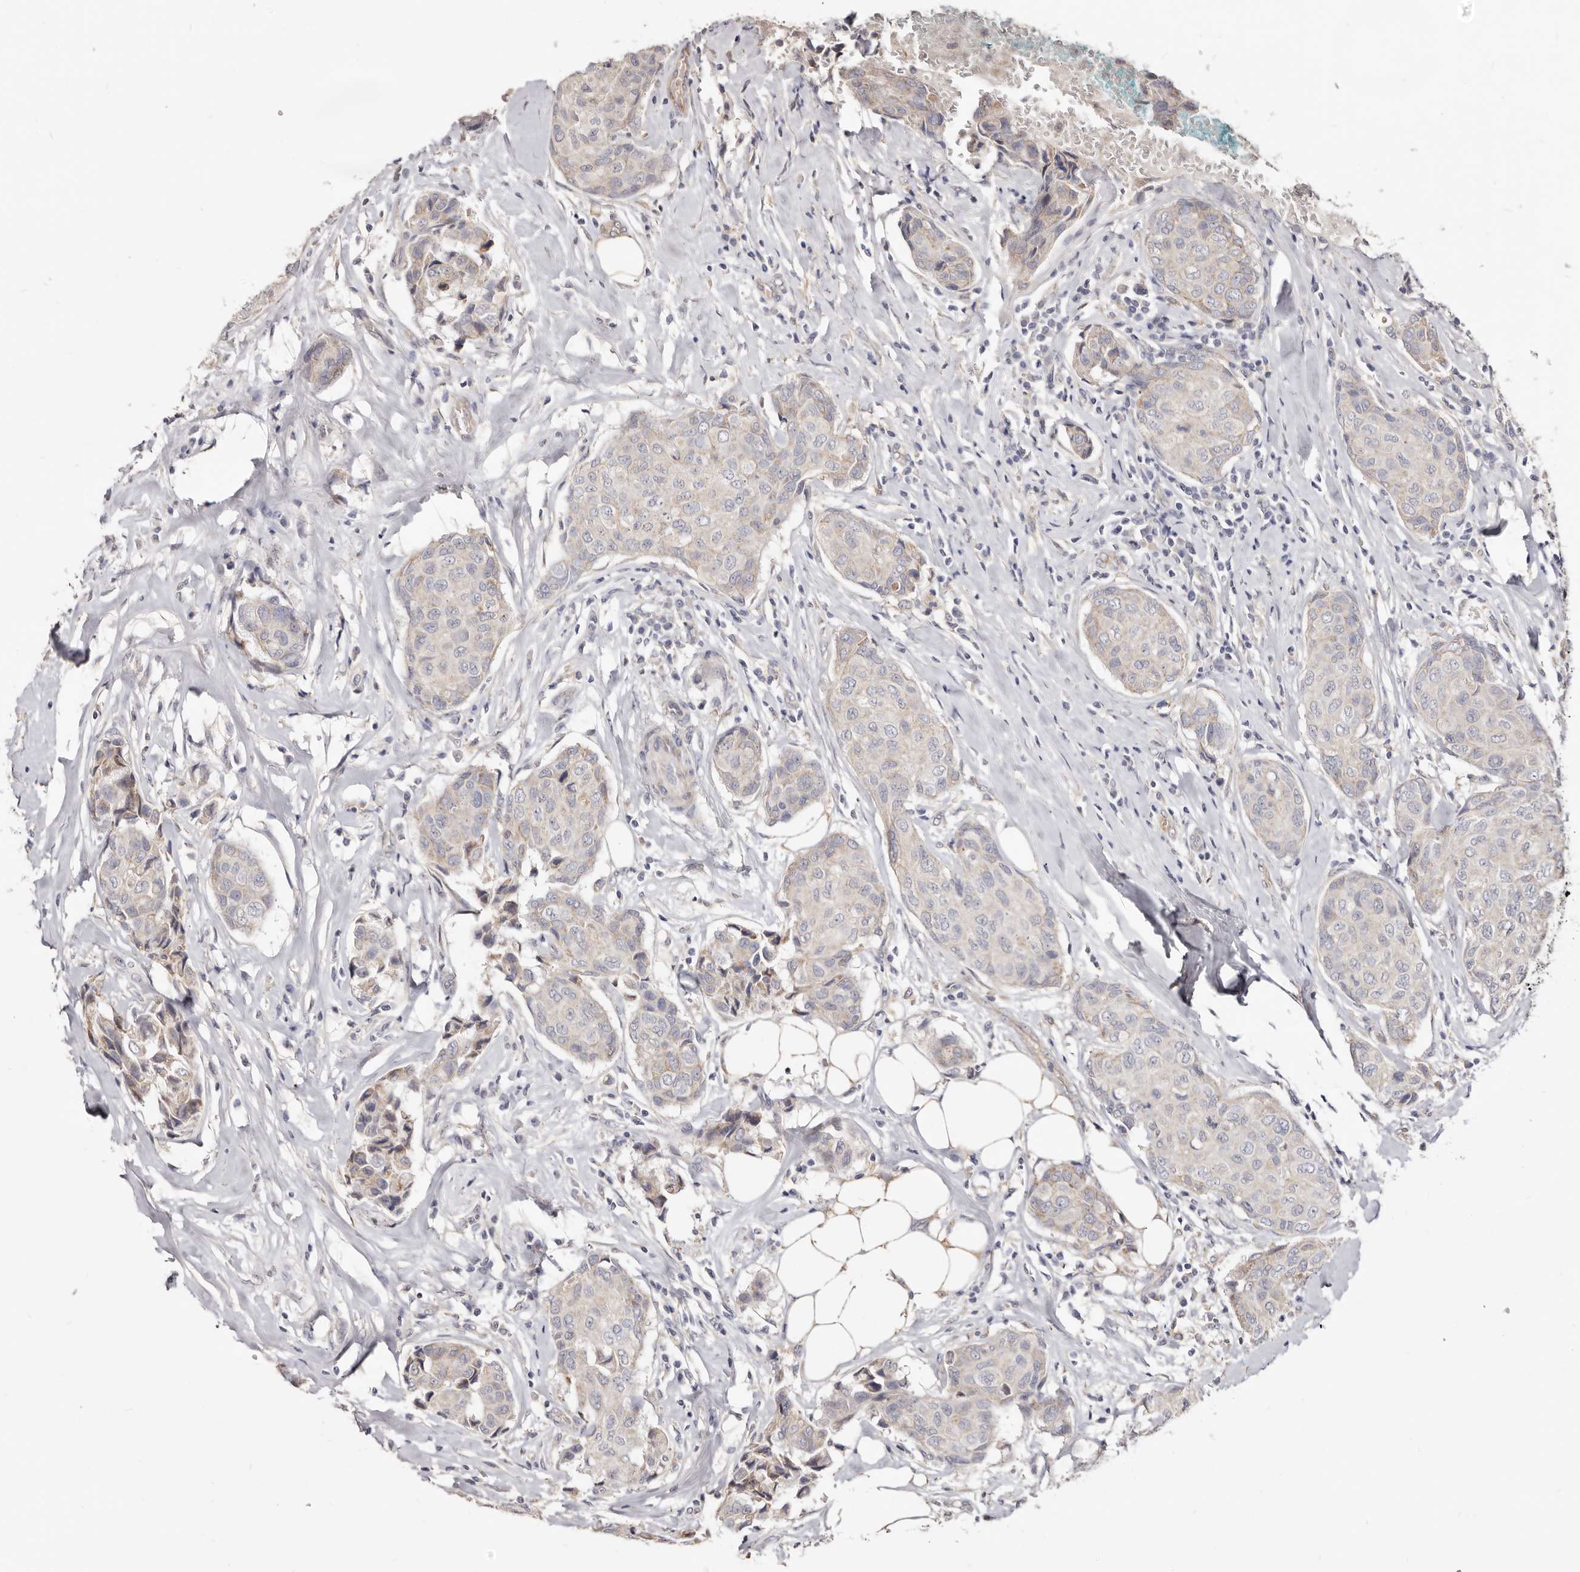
{"staining": {"intensity": "negative", "quantity": "none", "location": "none"}, "tissue": "breast cancer", "cell_type": "Tumor cells", "image_type": "cancer", "snomed": [{"axis": "morphology", "description": "Duct carcinoma"}, {"axis": "topography", "description": "Breast"}], "caption": "Immunohistochemistry micrograph of human breast intraductal carcinoma stained for a protein (brown), which shows no expression in tumor cells. (Immunohistochemistry (ihc), brightfield microscopy, high magnification).", "gene": "LRRC25", "patient": {"sex": "female", "age": 80}}